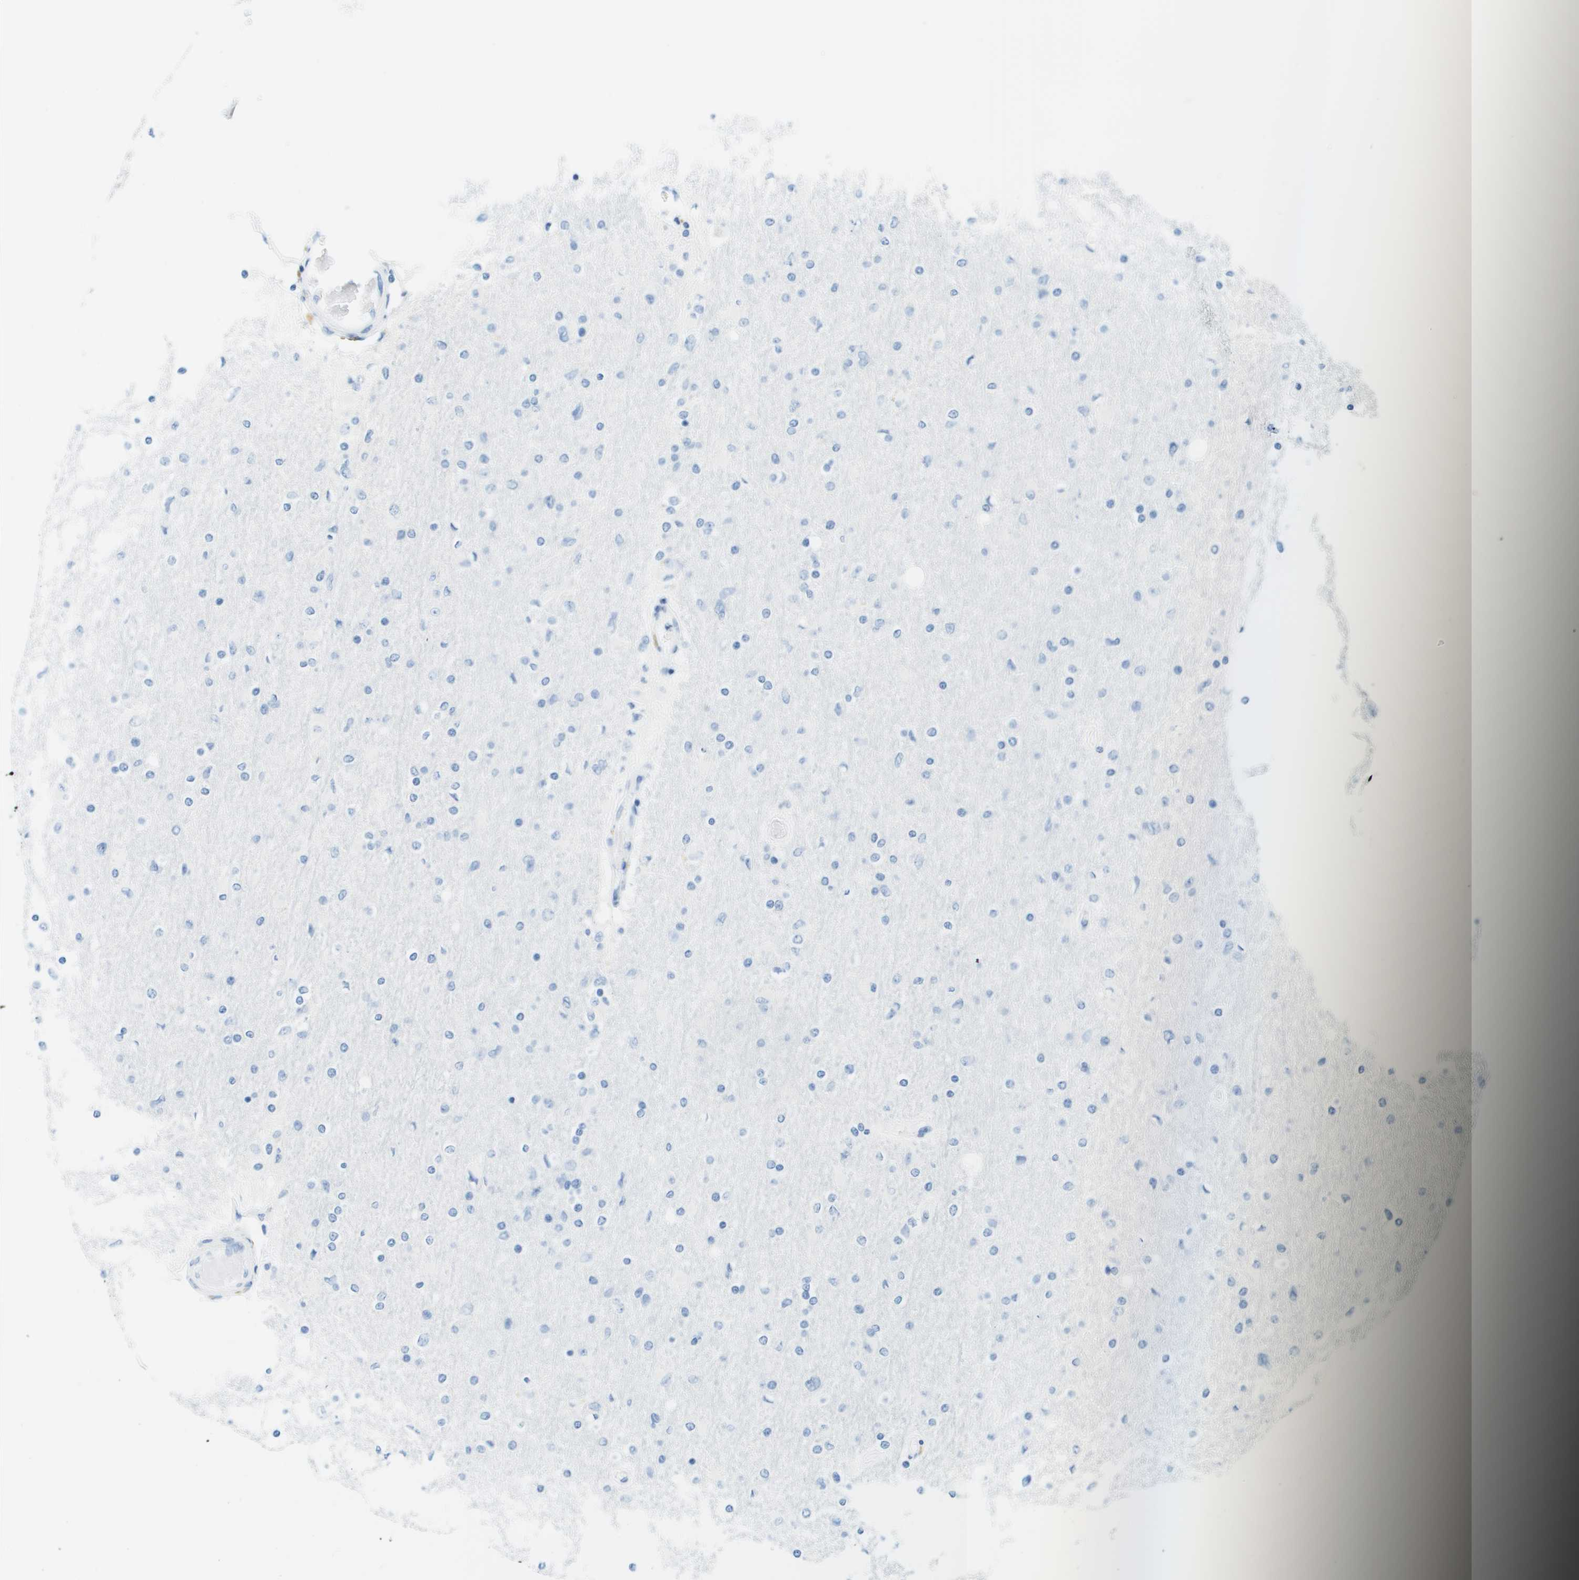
{"staining": {"intensity": "negative", "quantity": "none", "location": "none"}, "tissue": "glioma", "cell_type": "Tumor cells", "image_type": "cancer", "snomed": [{"axis": "morphology", "description": "Glioma, malignant, High grade"}, {"axis": "topography", "description": "Cerebral cortex"}], "caption": "Tumor cells show no significant expression in malignant glioma (high-grade).", "gene": "CDHR2", "patient": {"sex": "female", "age": 36}}